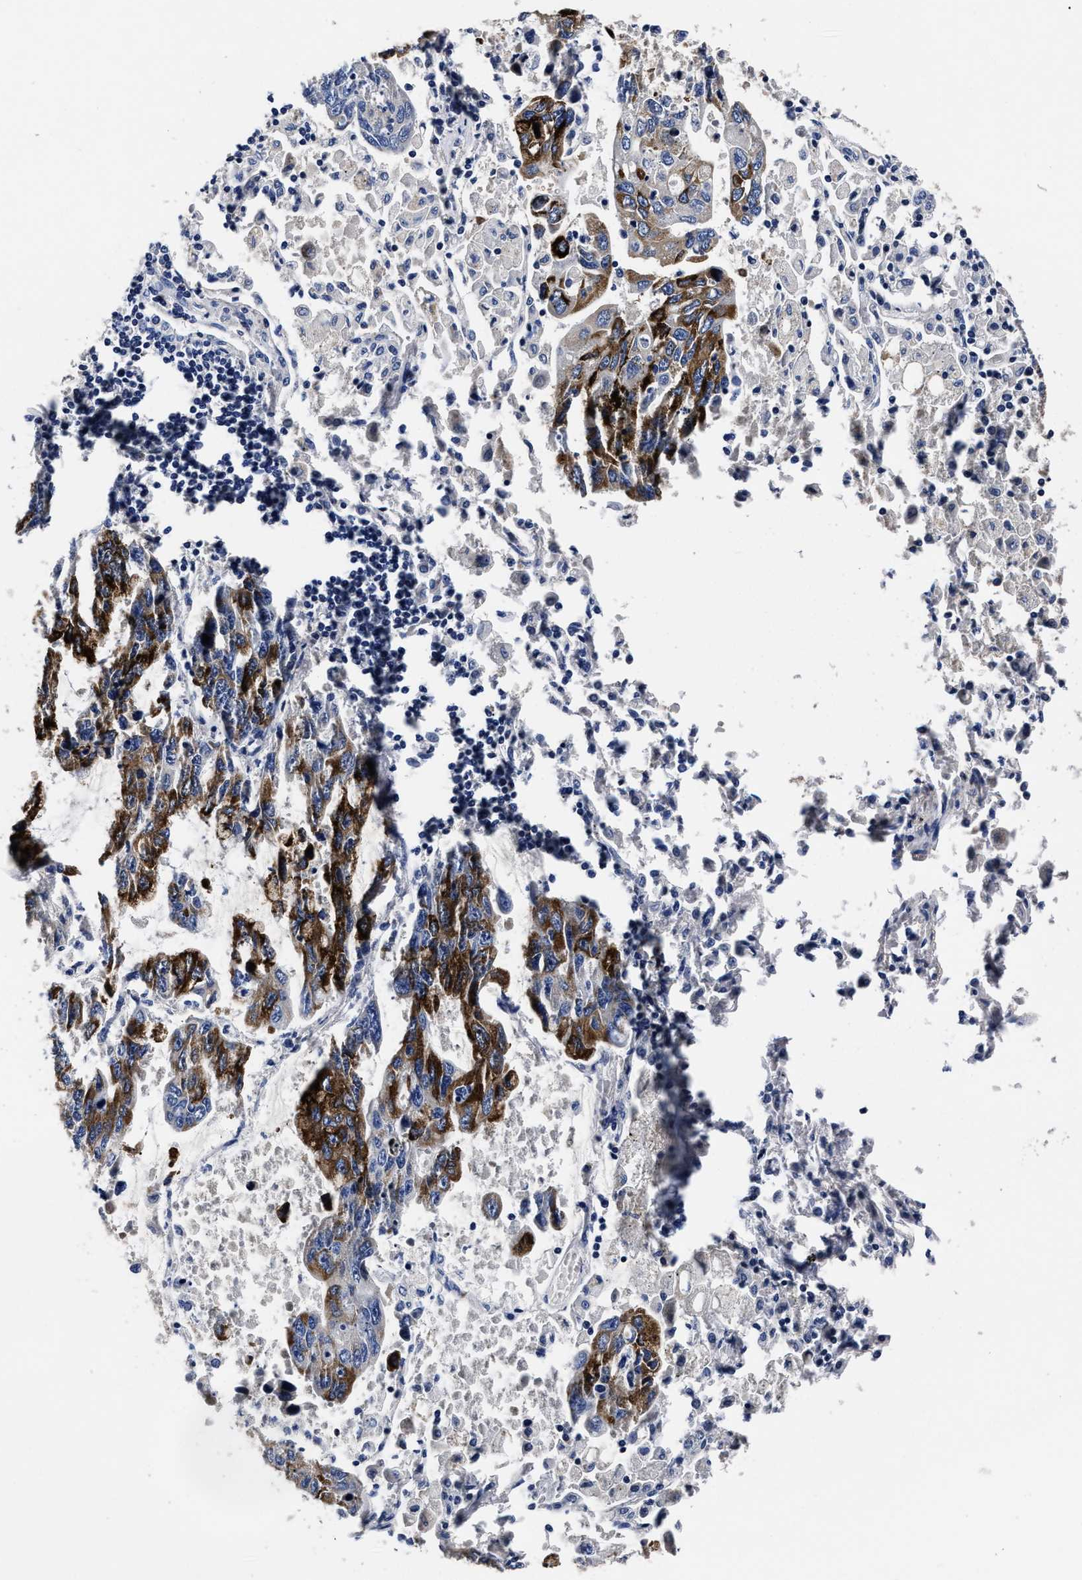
{"staining": {"intensity": "strong", "quantity": "25%-75%", "location": "cytoplasmic/membranous"}, "tissue": "lung cancer", "cell_type": "Tumor cells", "image_type": "cancer", "snomed": [{"axis": "morphology", "description": "Adenocarcinoma, NOS"}, {"axis": "topography", "description": "Lung"}], "caption": "Lung cancer (adenocarcinoma) stained with a protein marker exhibits strong staining in tumor cells.", "gene": "OLFML2A", "patient": {"sex": "male", "age": 64}}